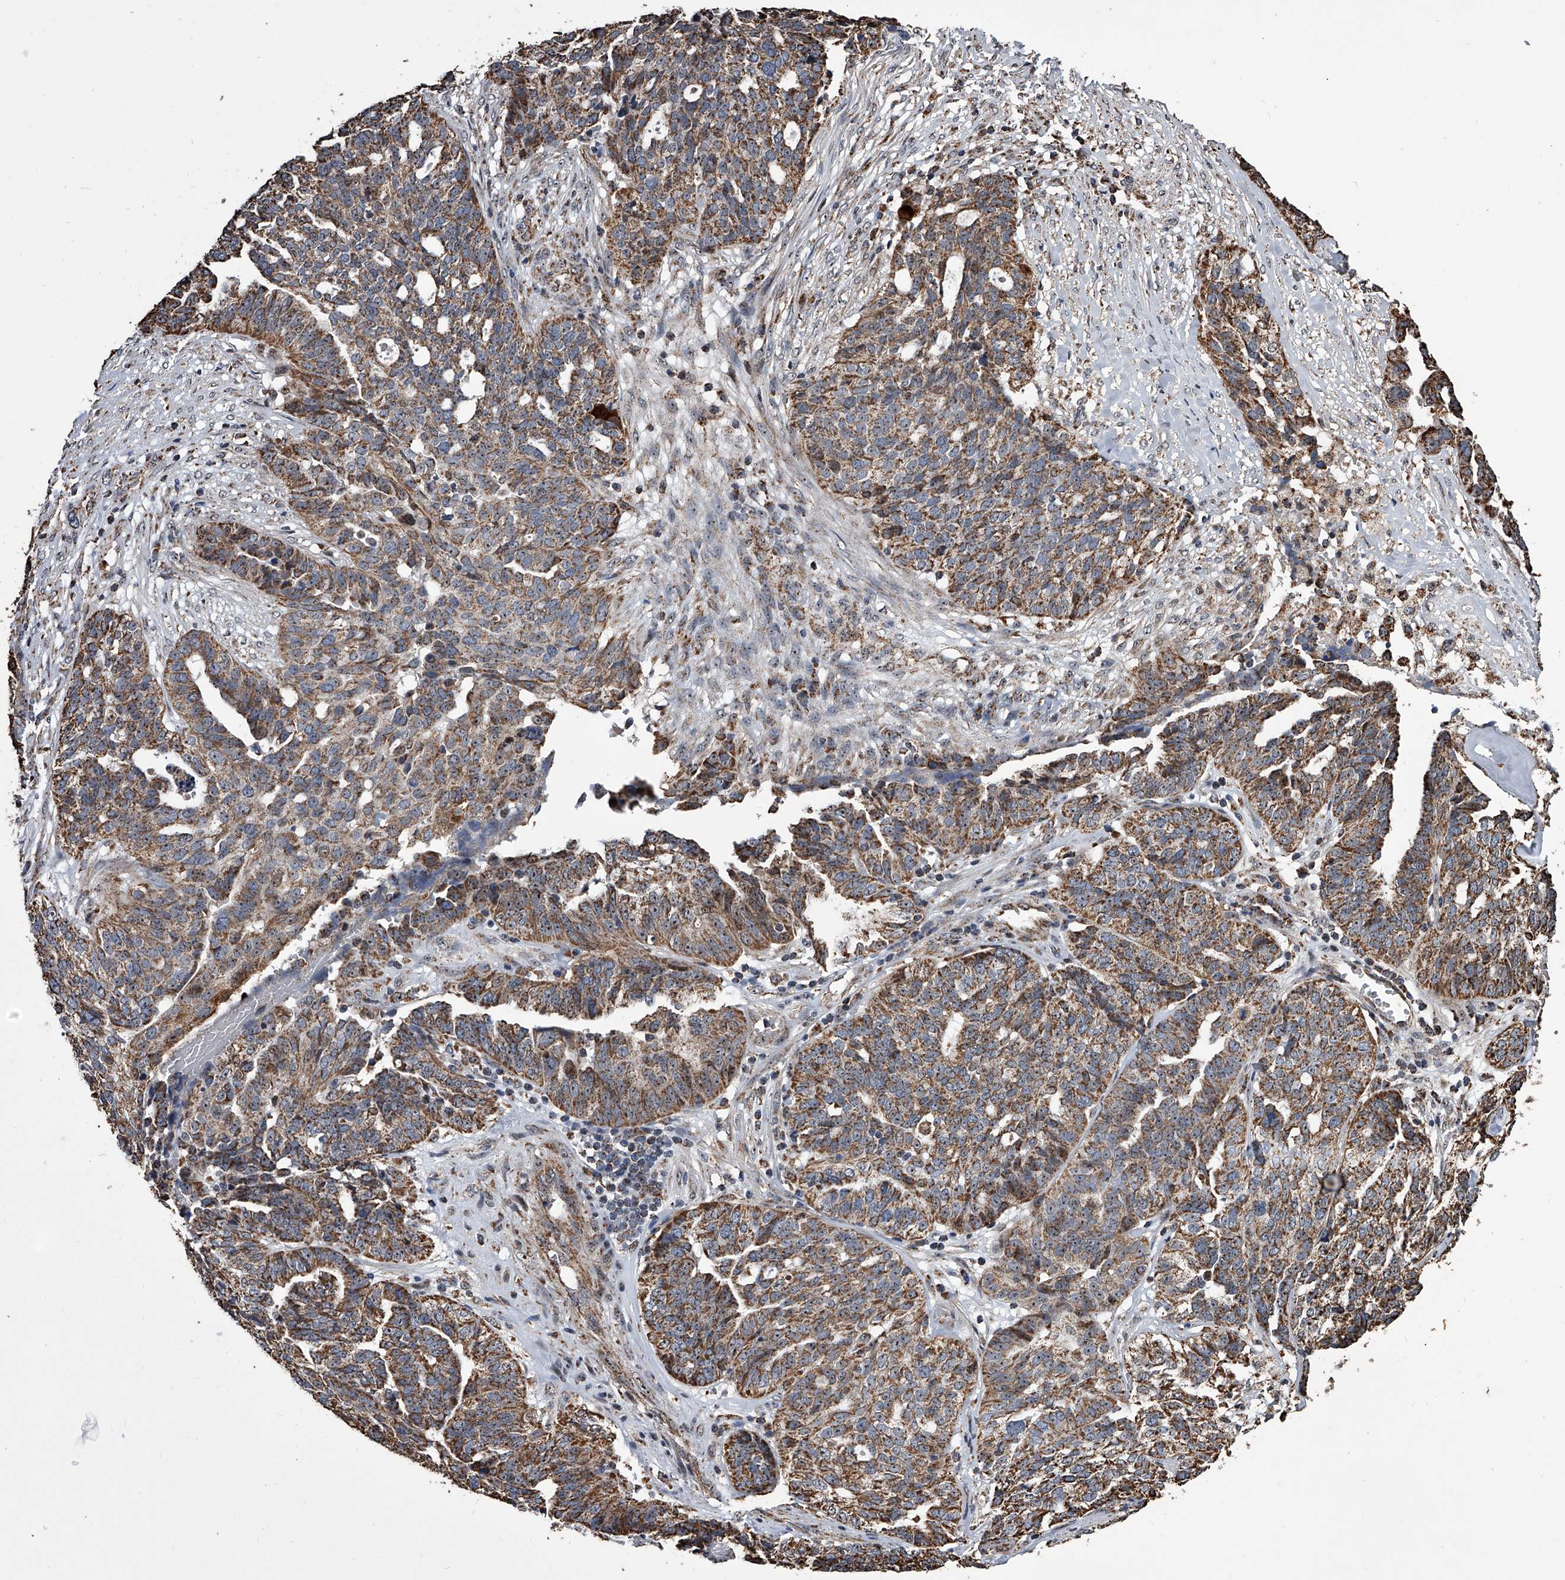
{"staining": {"intensity": "moderate", "quantity": ">75%", "location": "cytoplasmic/membranous"}, "tissue": "ovarian cancer", "cell_type": "Tumor cells", "image_type": "cancer", "snomed": [{"axis": "morphology", "description": "Cystadenocarcinoma, serous, NOS"}, {"axis": "topography", "description": "Ovary"}], "caption": "Immunohistochemistry staining of ovarian cancer (serous cystadenocarcinoma), which reveals medium levels of moderate cytoplasmic/membranous positivity in approximately >75% of tumor cells indicating moderate cytoplasmic/membranous protein expression. The staining was performed using DAB (3,3'-diaminobenzidine) (brown) for protein detection and nuclei were counterstained in hematoxylin (blue).", "gene": "SMPDL3A", "patient": {"sex": "female", "age": 59}}